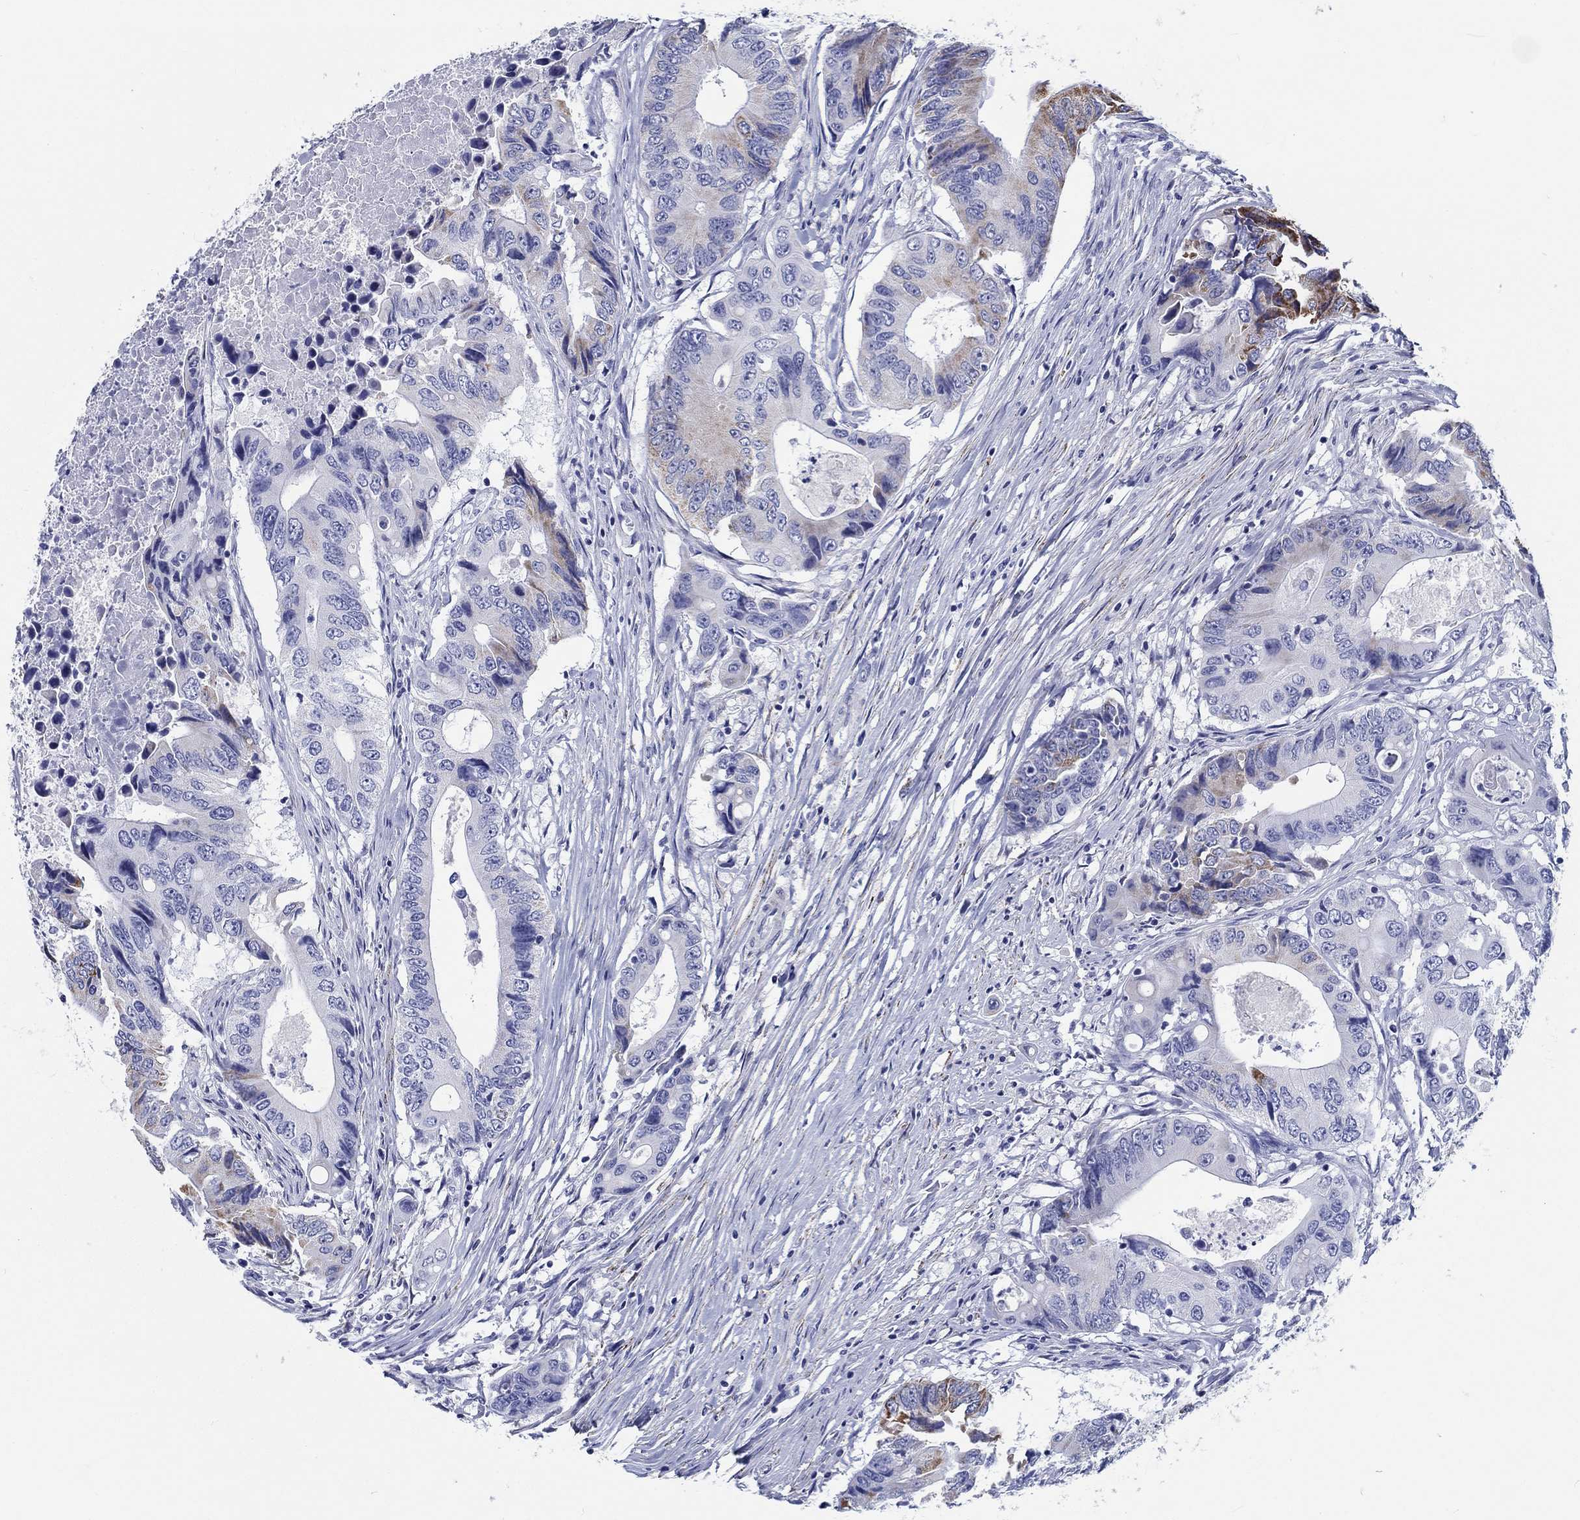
{"staining": {"intensity": "weak", "quantity": "<25%", "location": "cytoplasmic/membranous"}, "tissue": "colorectal cancer", "cell_type": "Tumor cells", "image_type": "cancer", "snomed": [{"axis": "morphology", "description": "Adenocarcinoma, NOS"}, {"axis": "topography", "description": "Colon"}], "caption": "Image shows no significant protein expression in tumor cells of colorectal cancer. Brightfield microscopy of IHC stained with DAB (3,3'-diaminobenzidine) (brown) and hematoxylin (blue), captured at high magnification.", "gene": "H1-1", "patient": {"sex": "female", "age": 90}}